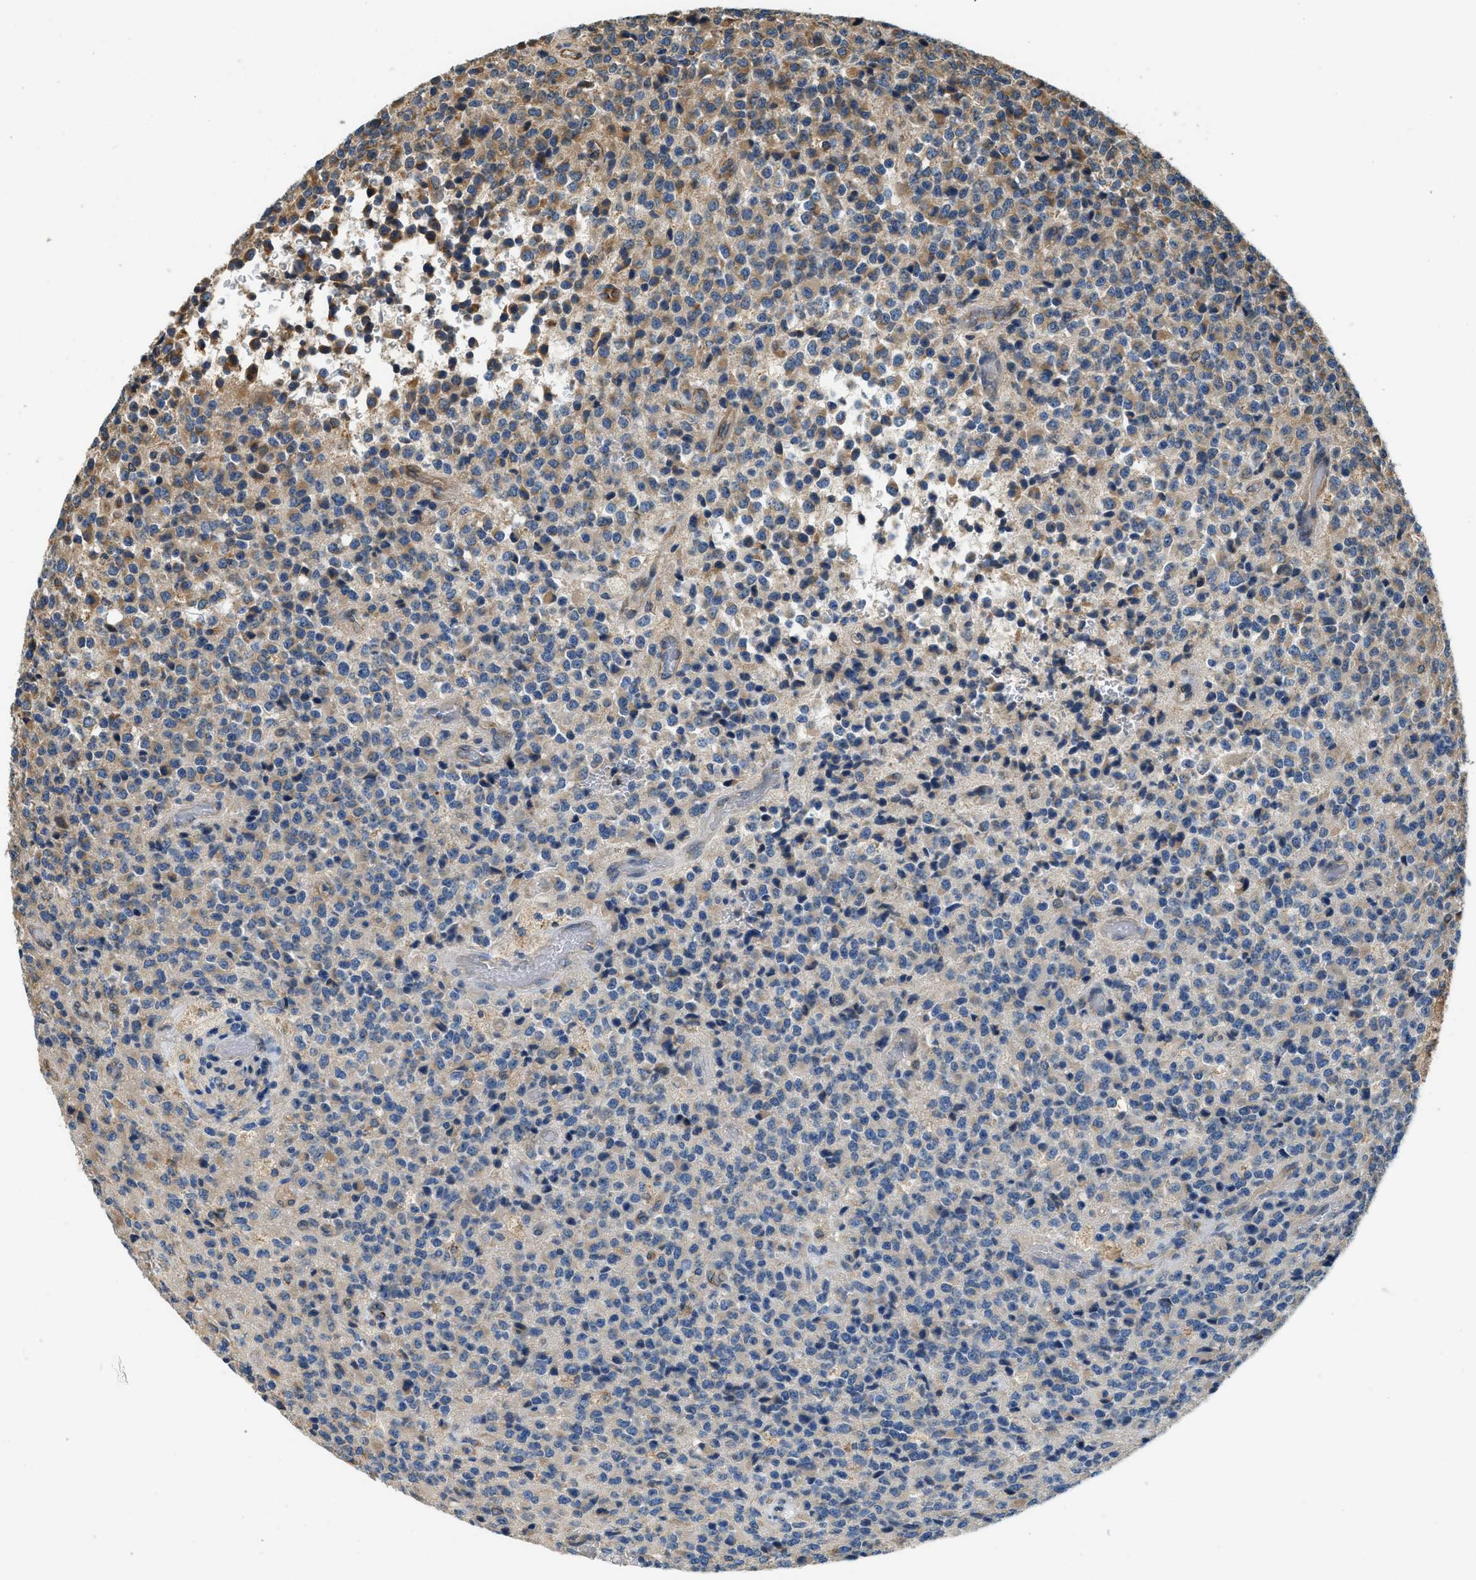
{"staining": {"intensity": "moderate", "quantity": "<25%", "location": "cytoplasmic/membranous"}, "tissue": "glioma", "cell_type": "Tumor cells", "image_type": "cancer", "snomed": [{"axis": "morphology", "description": "Glioma, malignant, High grade"}, {"axis": "topography", "description": "pancreas cauda"}], "caption": "Glioma tissue demonstrates moderate cytoplasmic/membranous positivity in approximately <25% of tumor cells, visualized by immunohistochemistry. The protein is stained brown, and the nuclei are stained in blue (DAB IHC with brightfield microscopy, high magnification).", "gene": "BCAP31", "patient": {"sex": "male", "age": 60}}